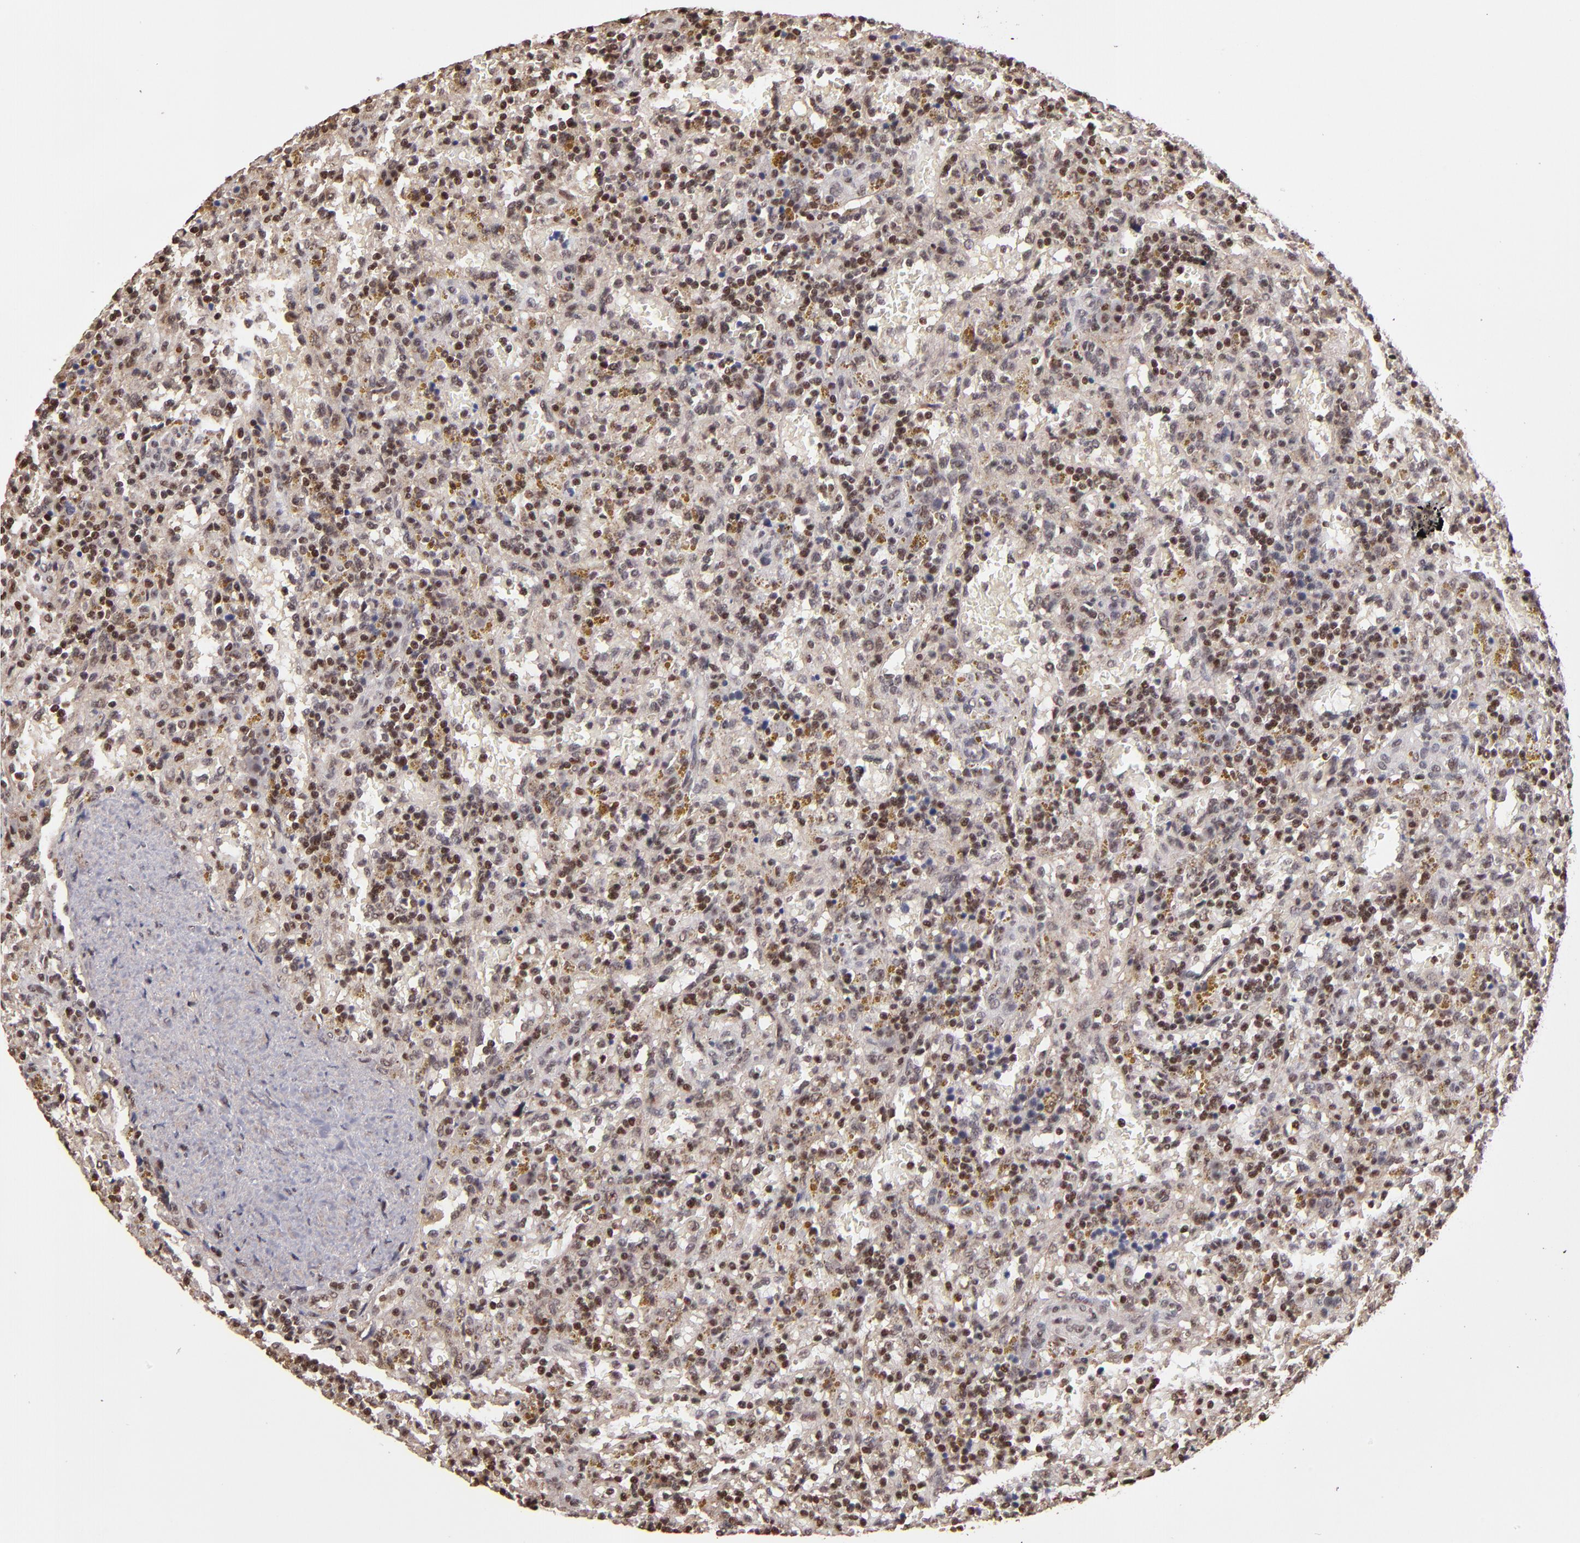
{"staining": {"intensity": "moderate", "quantity": "25%-75%", "location": "nuclear"}, "tissue": "lymphoma", "cell_type": "Tumor cells", "image_type": "cancer", "snomed": [{"axis": "morphology", "description": "Malignant lymphoma, non-Hodgkin's type, Low grade"}, {"axis": "topography", "description": "Spleen"}], "caption": "Tumor cells exhibit medium levels of moderate nuclear staining in about 25%-75% of cells in lymphoma. The protein of interest is shown in brown color, while the nuclei are stained blue.", "gene": "TERF2", "patient": {"sex": "female", "age": 65}}